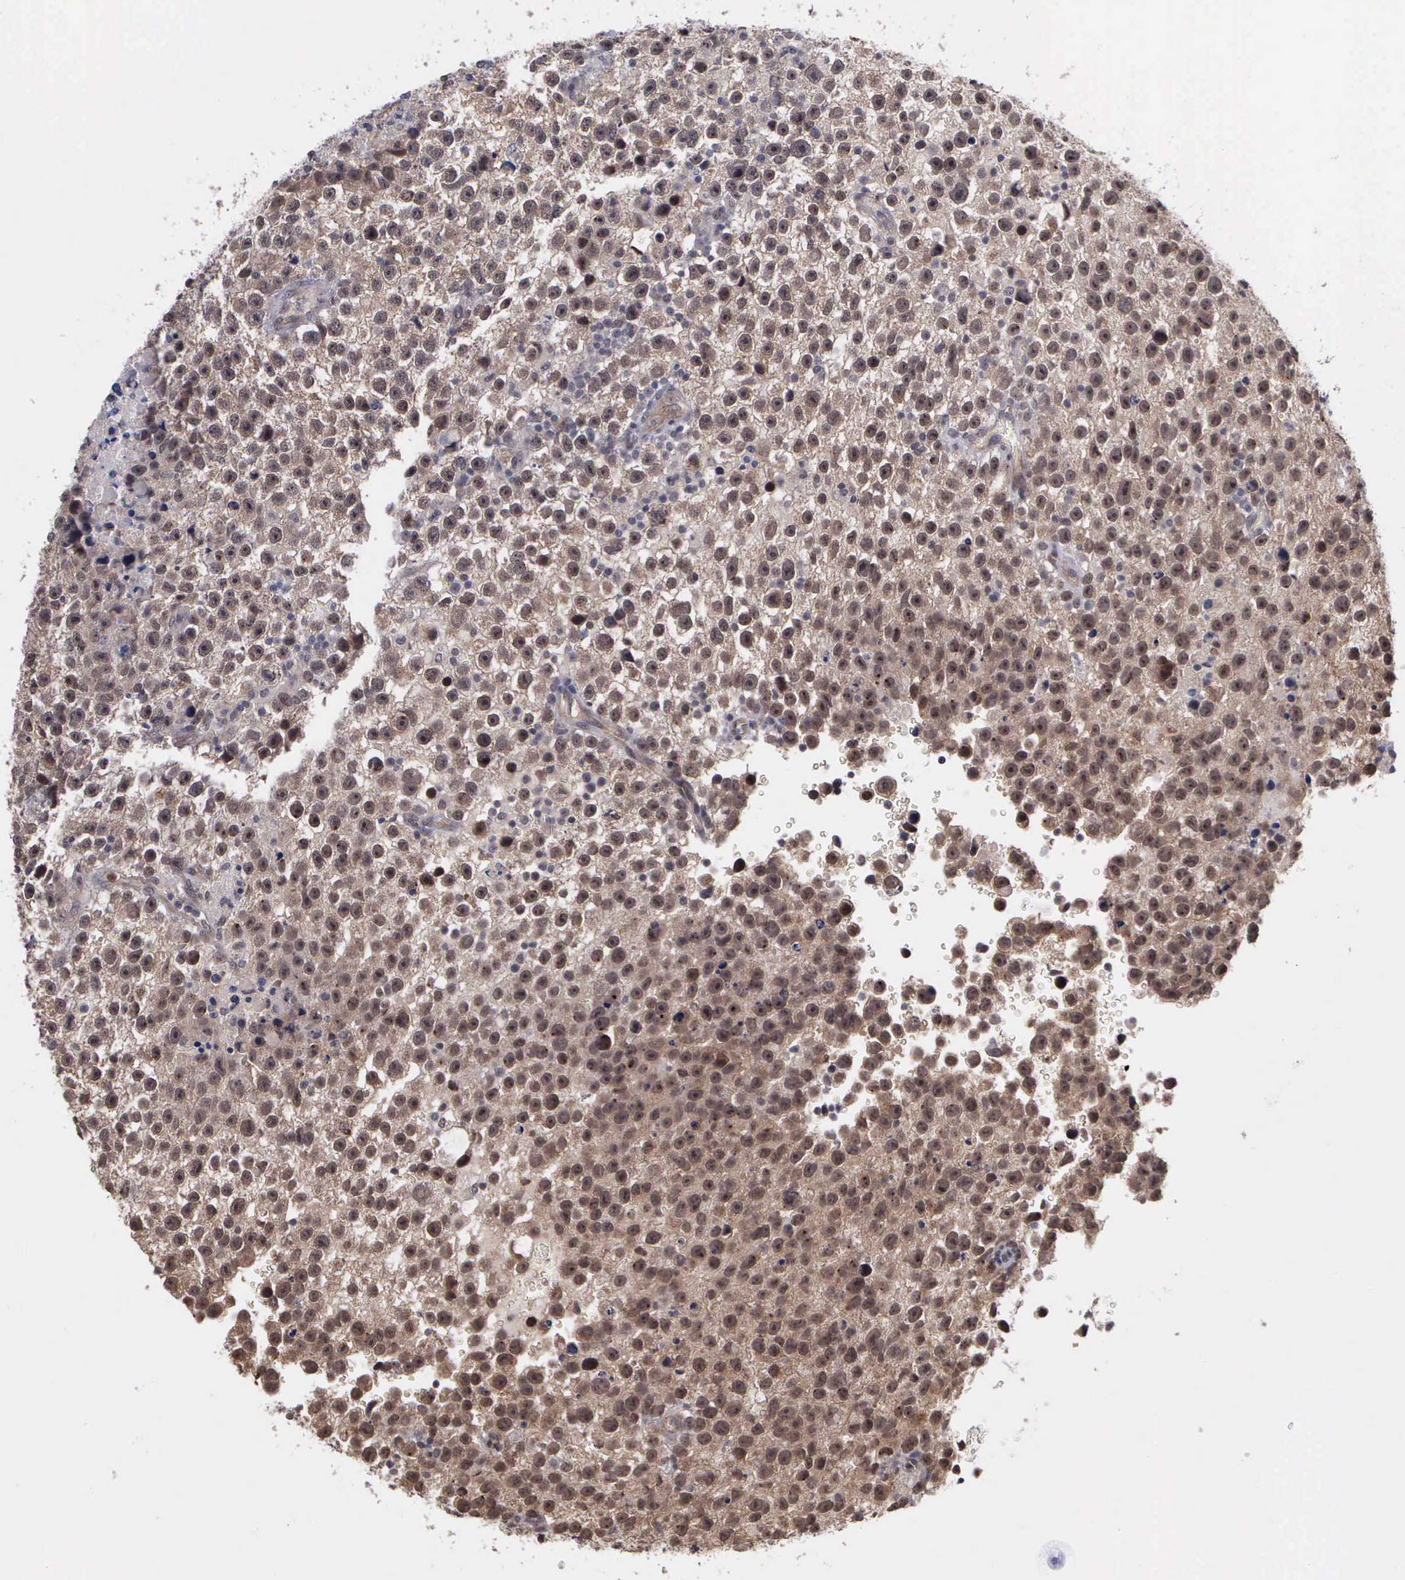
{"staining": {"intensity": "moderate", "quantity": ">75%", "location": "nuclear"}, "tissue": "testis cancer", "cell_type": "Tumor cells", "image_type": "cancer", "snomed": [{"axis": "morphology", "description": "Seminoma, NOS"}, {"axis": "topography", "description": "Testis"}], "caption": "Protein staining of testis cancer (seminoma) tissue exhibits moderate nuclear expression in about >75% of tumor cells.", "gene": "MAP3K9", "patient": {"sex": "male", "age": 33}}